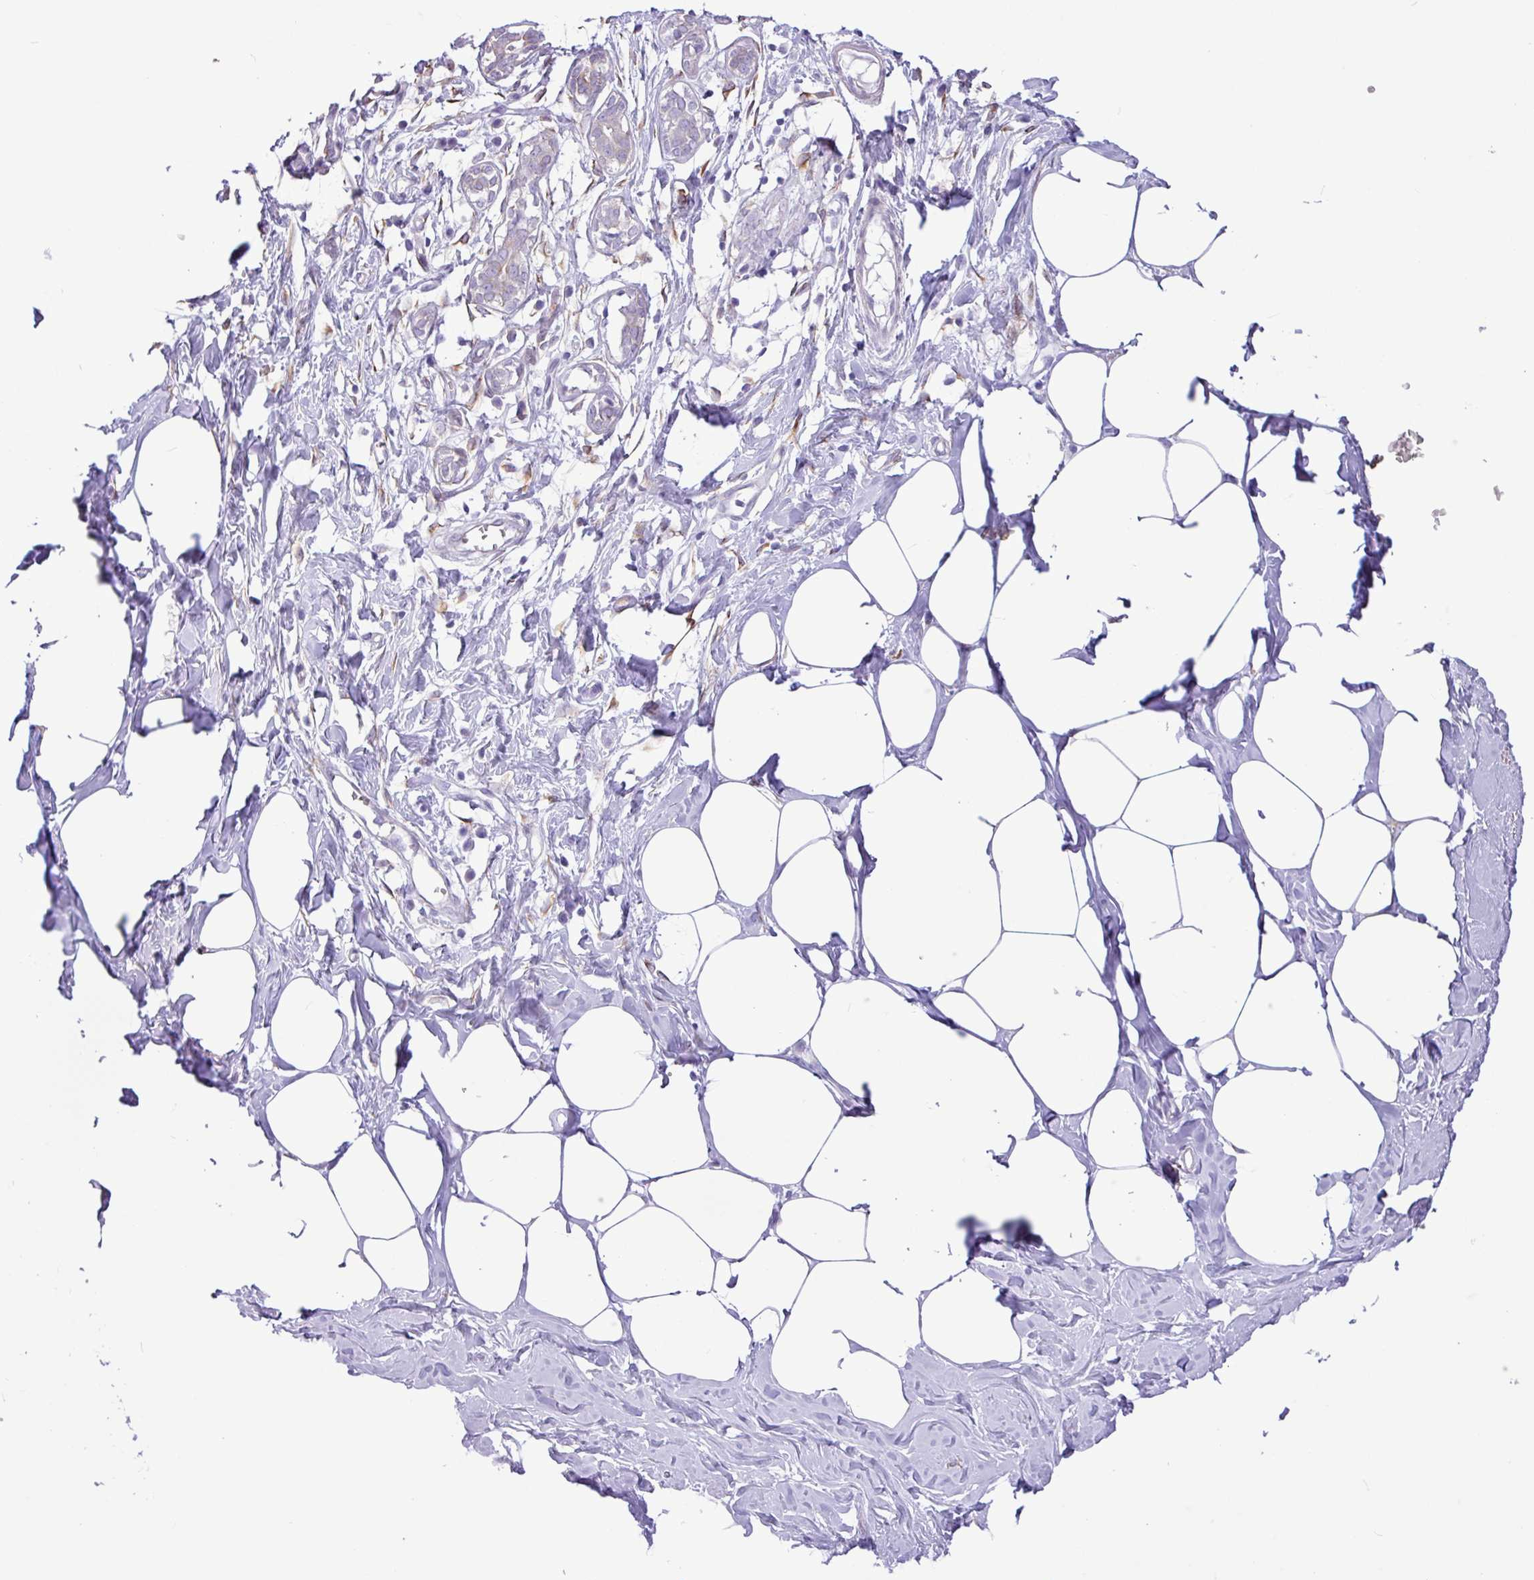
{"staining": {"intensity": "negative", "quantity": "none", "location": "none"}, "tissue": "breast", "cell_type": "Adipocytes", "image_type": "normal", "snomed": [{"axis": "morphology", "description": "Normal tissue, NOS"}, {"axis": "topography", "description": "Breast"}], "caption": "Protein analysis of normal breast exhibits no significant expression in adipocytes.", "gene": "SLC38A1", "patient": {"sex": "female", "age": 27}}